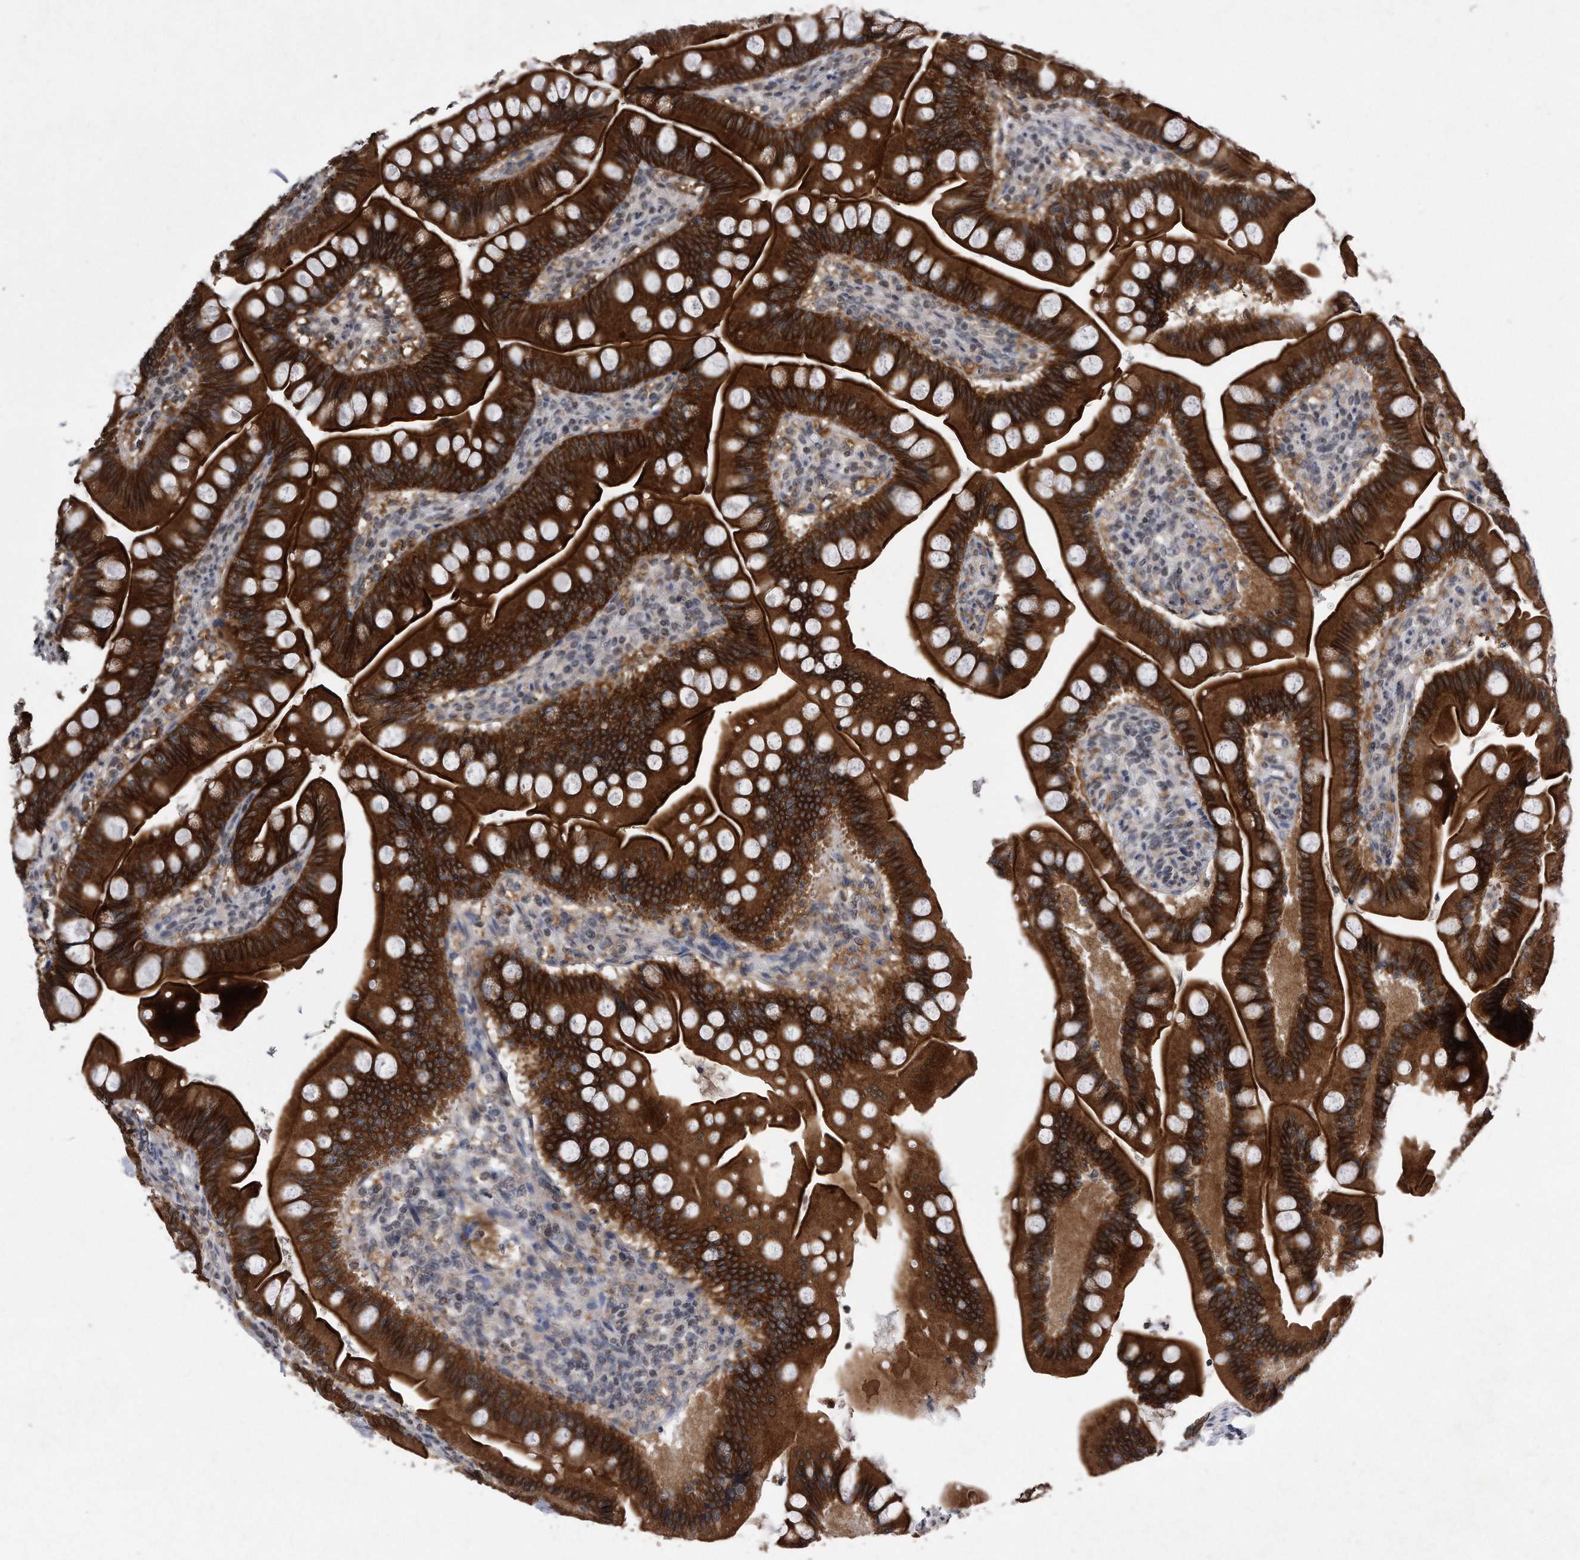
{"staining": {"intensity": "strong", "quantity": ">75%", "location": "cytoplasmic/membranous"}, "tissue": "small intestine", "cell_type": "Glandular cells", "image_type": "normal", "snomed": [{"axis": "morphology", "description": "Normal tissue, NOS"}, {"axis": "topography", "description": "Small intestine"}], "caption": "The image shows immunohistochemical staining of unremarkable small intestine. There is strong cytoplasmic/membranous expression is appreciated in about >75% of glandular cells.", "gene": "DAB1", "patient": {"sex": "male", "age": 7}}